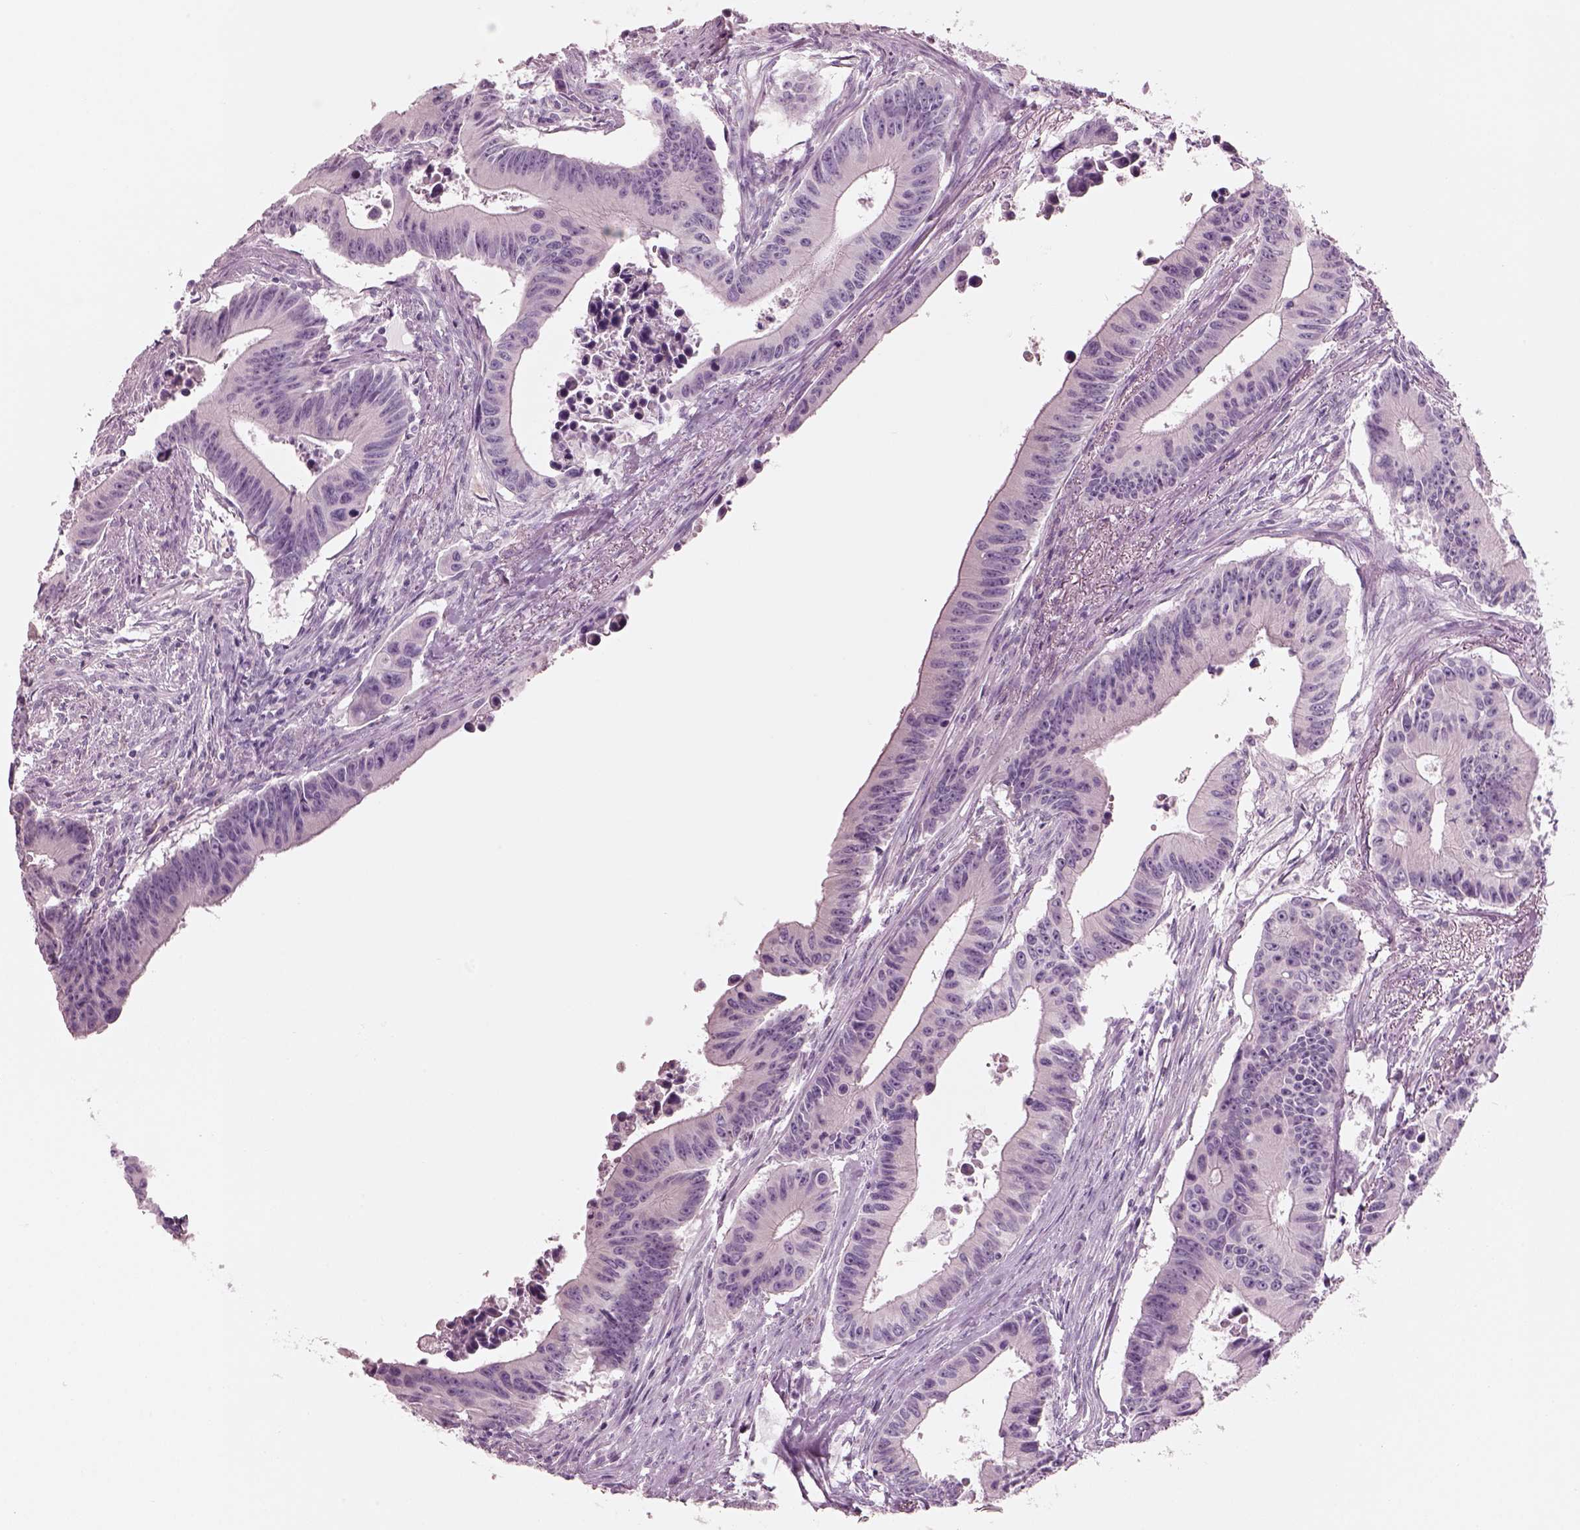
{"staining": {"intensity": "negative", "quantity": "none", "location": "none"}, "tissue": "colorectal cancer", "cell_type": "Tumor cells", "image_type": "cancer", "snomed": [{"axis": "morphology", "description": "Adenocarcinoma, NOS"}, {"axis": "topography", "description": "Colon"}], "caption": "Immunohistochemical staining of human adenocarcinoma (colorectal) reveals no significant staining in tumor cells.", "gene": "SLC27A2", "patient": {"sex": "female", "age": 87}}